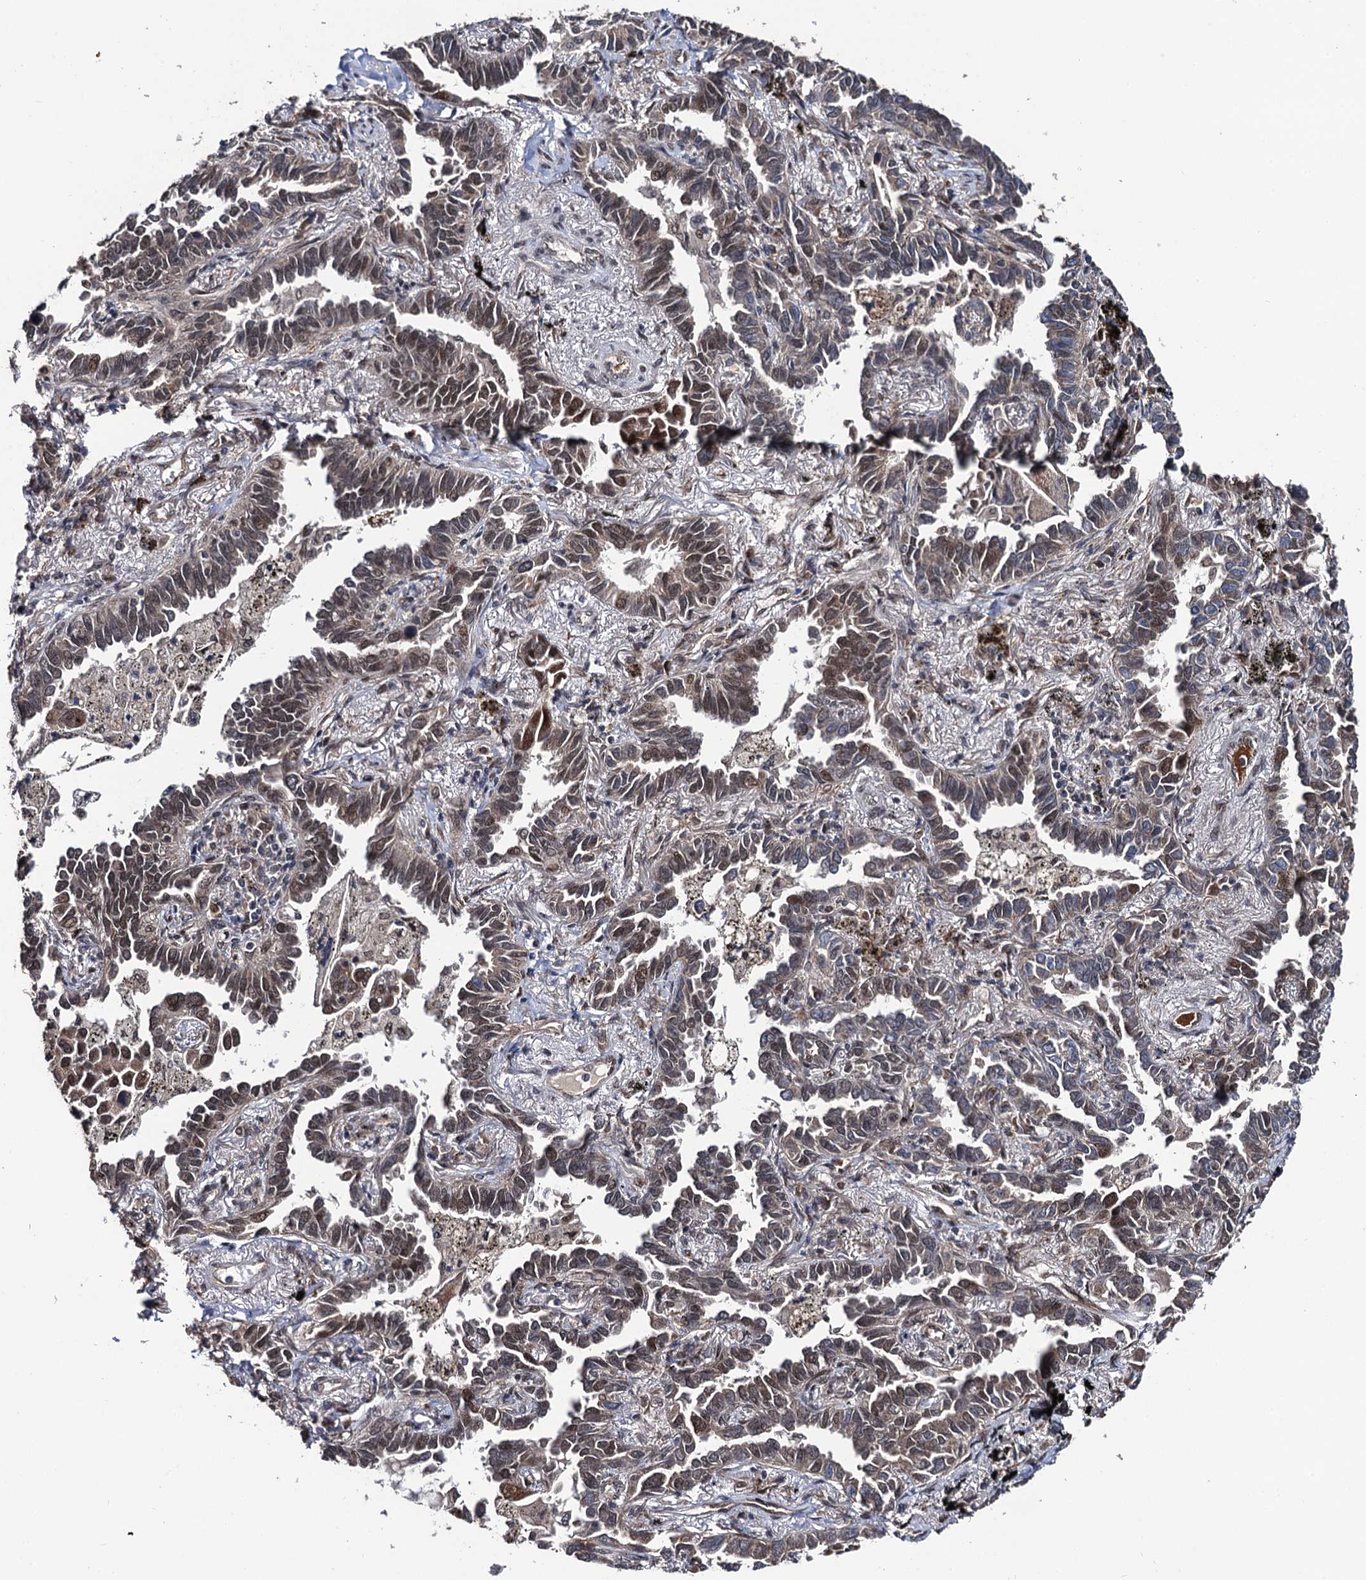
{"staining": {"intensity": "moderate", "quantity": "25%-75%", "location": "cytoplasmic/membranous,nuclear"}, "tissue": "lung cancer", "cell_type": "Tumor cells", "image_type": "cancer", "snomed": [{"axis": "morphology", "description": "Adenocarcinoma, NOS"}, {"axis": "topography", "description": "Lung"}], "caption": "Moderate cytoplasmic/membranous and nuclear protein positivity is seen in about 25%-75% of tumor cells in lung adenocarcinoma.", "gene": "LRRC63", "patient": {"sex": "male", "age": 67}}